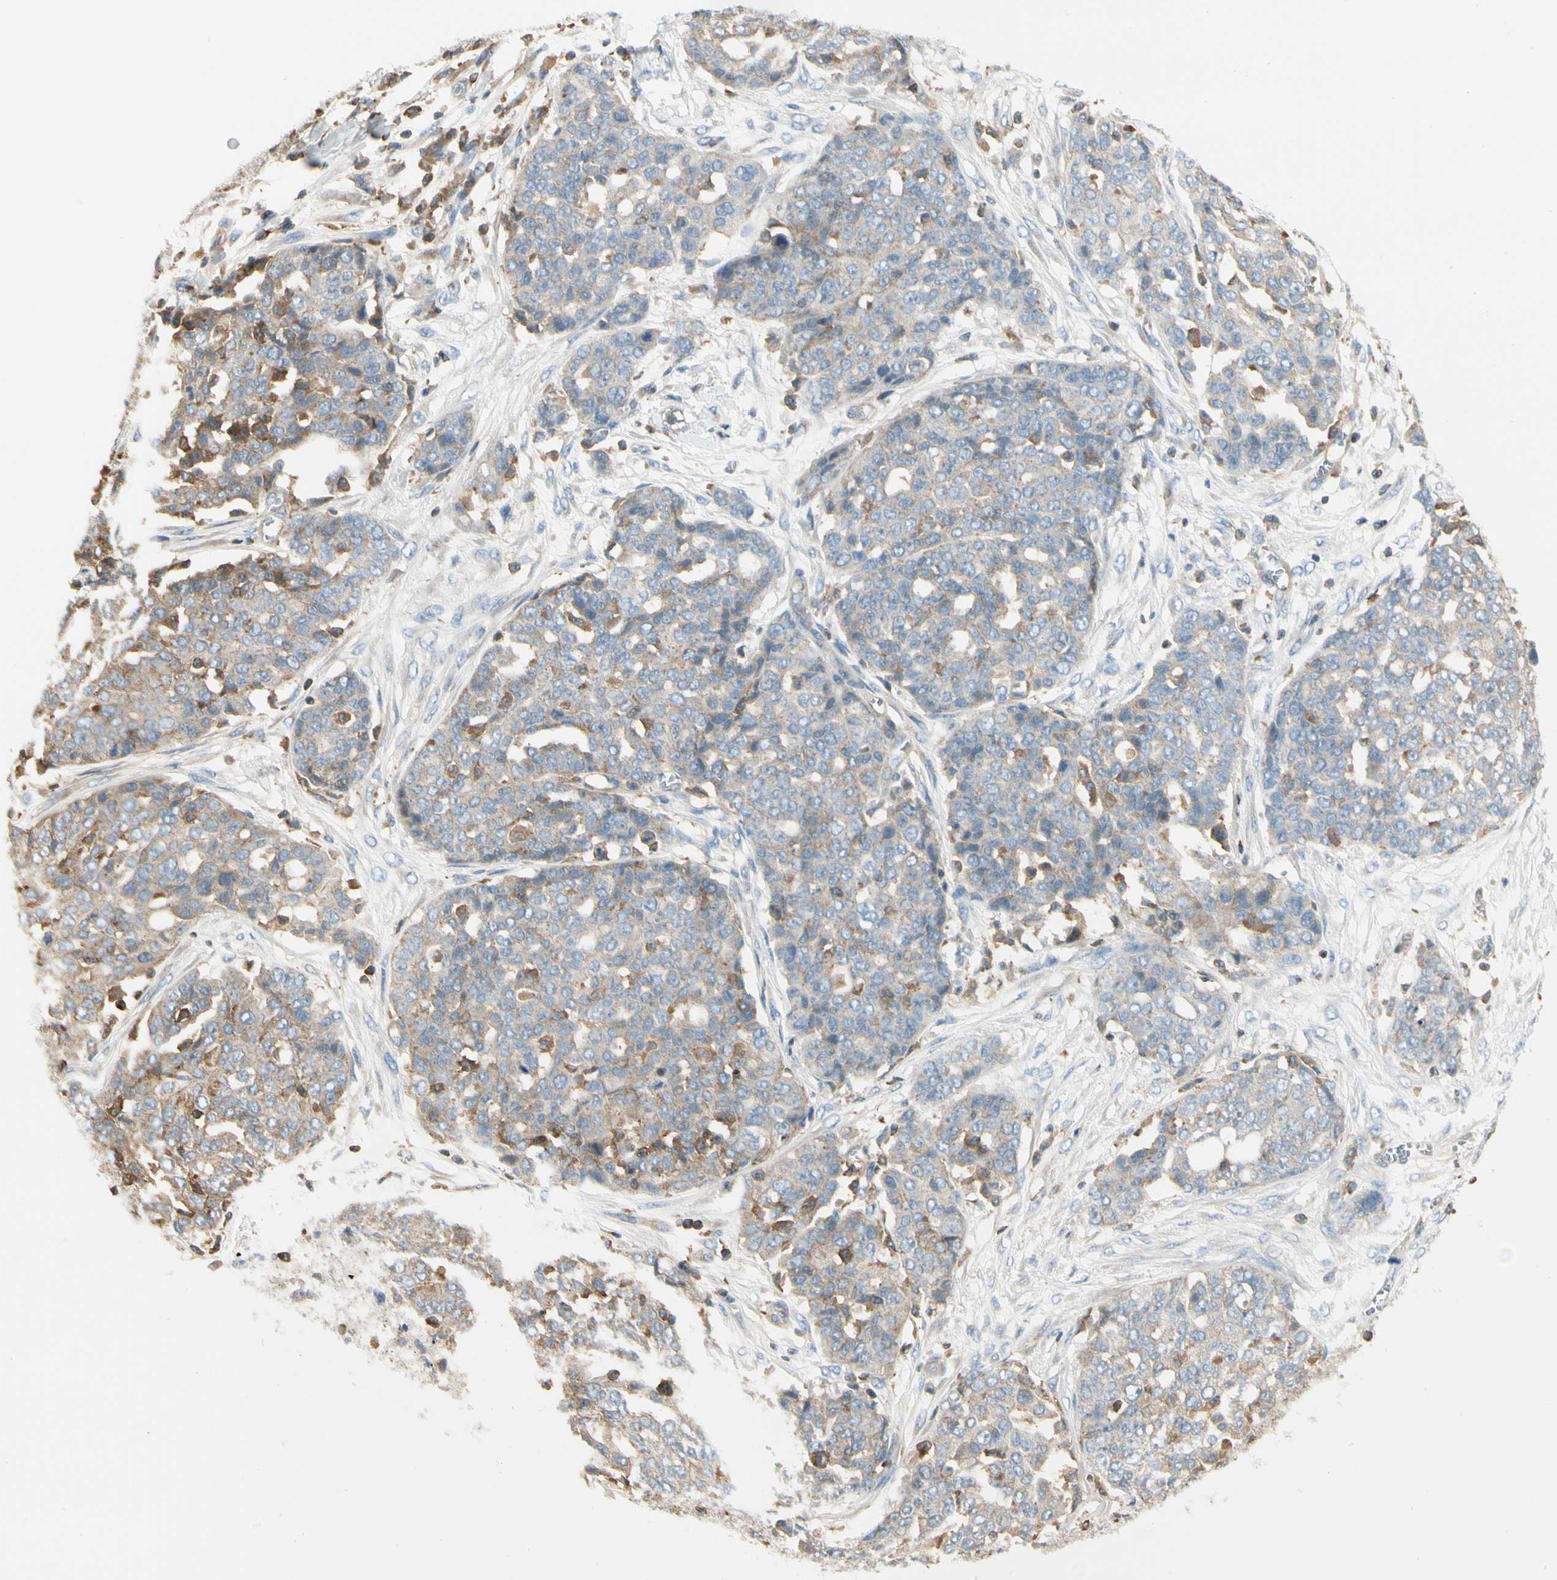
{"staining": {"intensity": "weak", "quantity": ">75%", "location": "cytoplasmic/membranous"}, "tissue": "ovarian cancer", "cell_type": "Tumor cells", "image_type": "cancer", "snomed": [{"axis": "morphology", "description": "Cystadenocarcinoma, serous, NOS"}, {"axis": "topography", "description": "Soft tissue"}, {"axis": "topography", "description": "Ovary"}], "caption": "Ovarian cancer (serous cystadenocarcinoma) stained with IHC shows weak cytoplasmic/membranous positivity in approximately >75% of tumor cells.", "gene": "CAPZA2", "patient": {"sex": "female", "age": 57}}